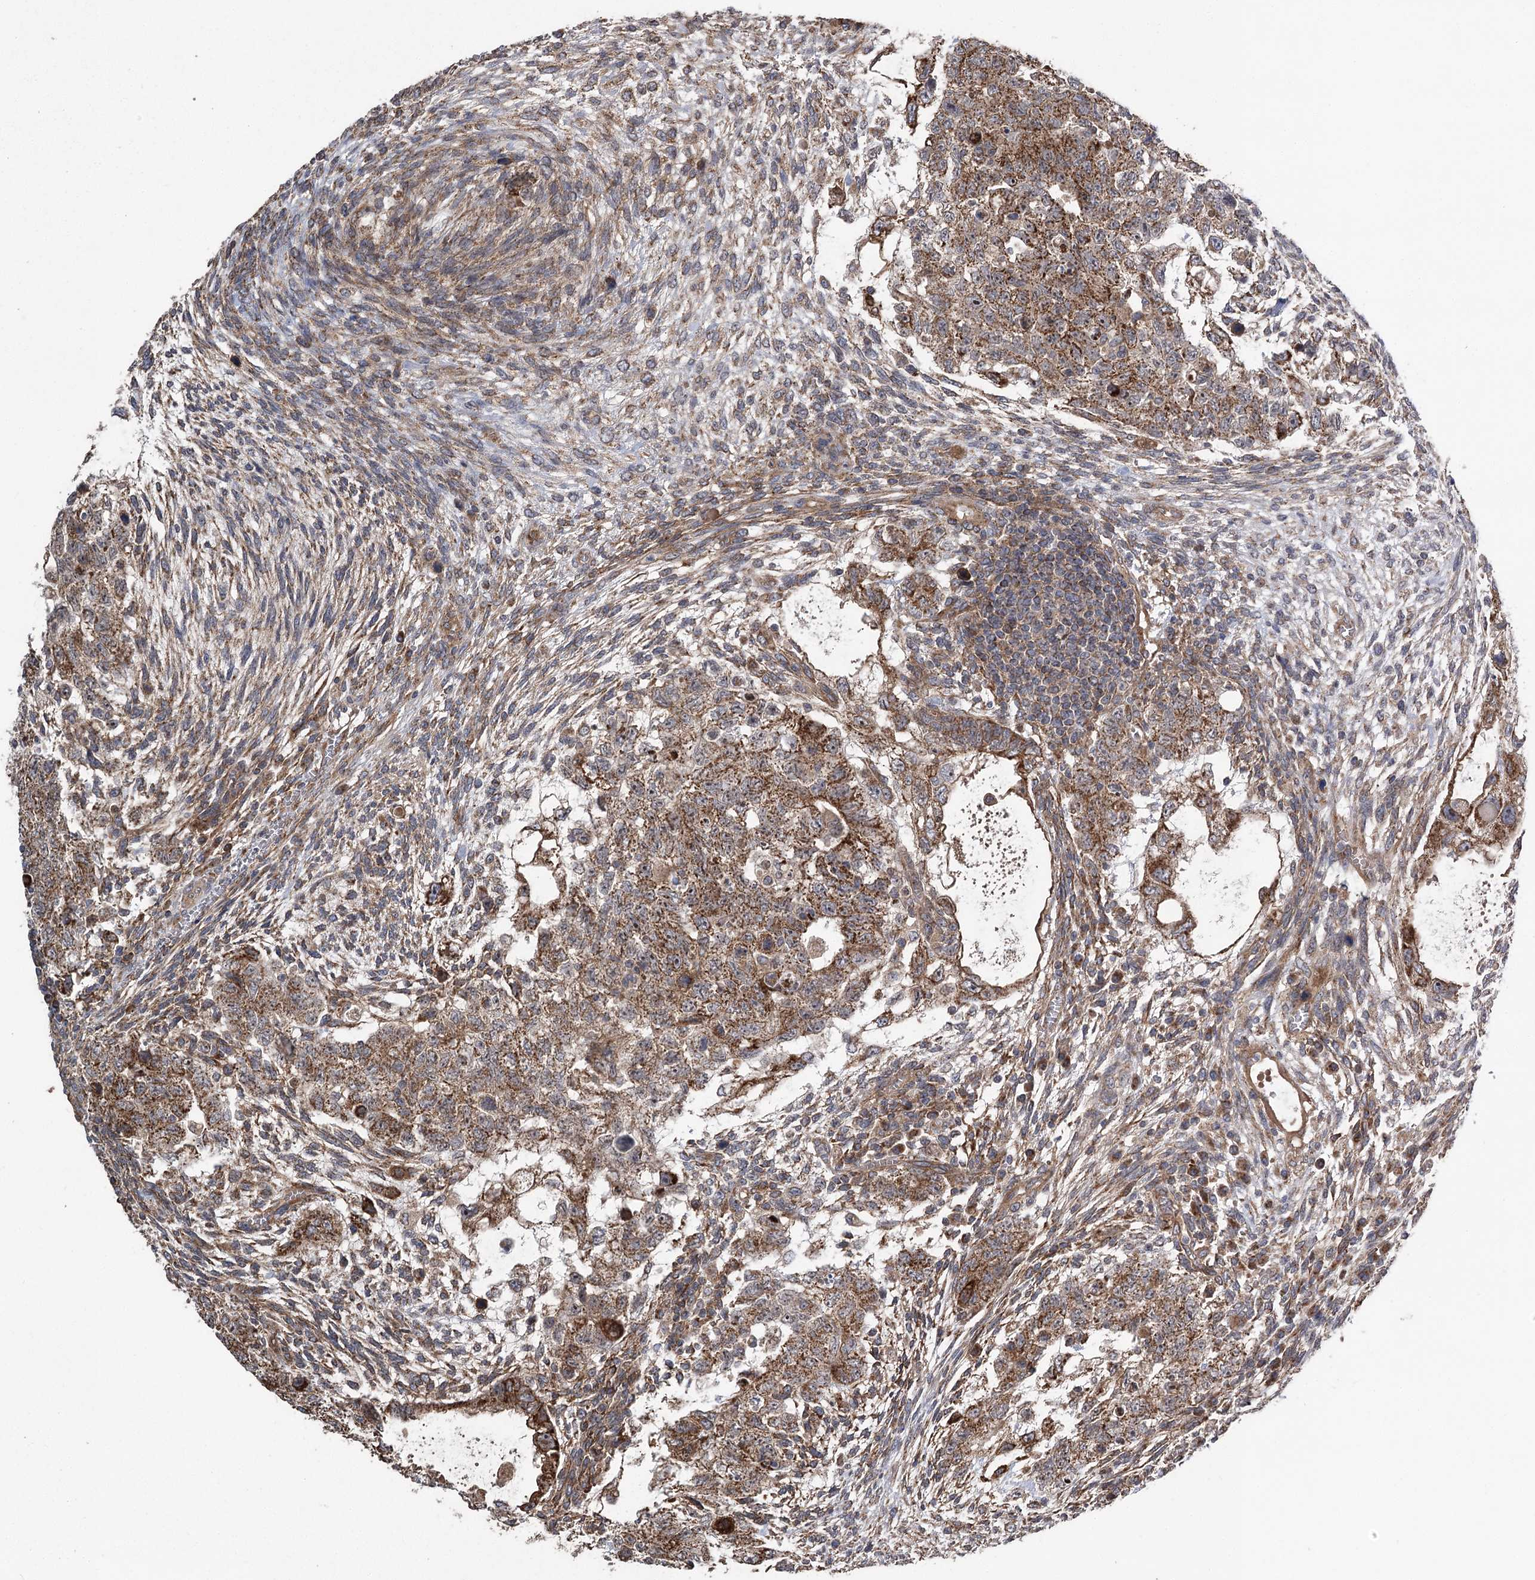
{"staining": {"intensity": "strong", "quantity": ">75%", "location": "cytoplasmic/membranous"}, "tissue": "testis cancer", "cell_type": "Tumor cells", "image_type": "cancer", "snomed": [{"axis": "morphology", "description": "Carcinoma, Embryonal, NOS"}, {"axis": "topography", "description": "Testis"}], "caption": "The micrograph demonstrates staining of testis embryonal carcinoma, revealing strong cytoplasmic/membranous protein staining (brown color) within tumor cells.", "gene": "RWDD4", "patient": {"sex": "male", "age": 37}}